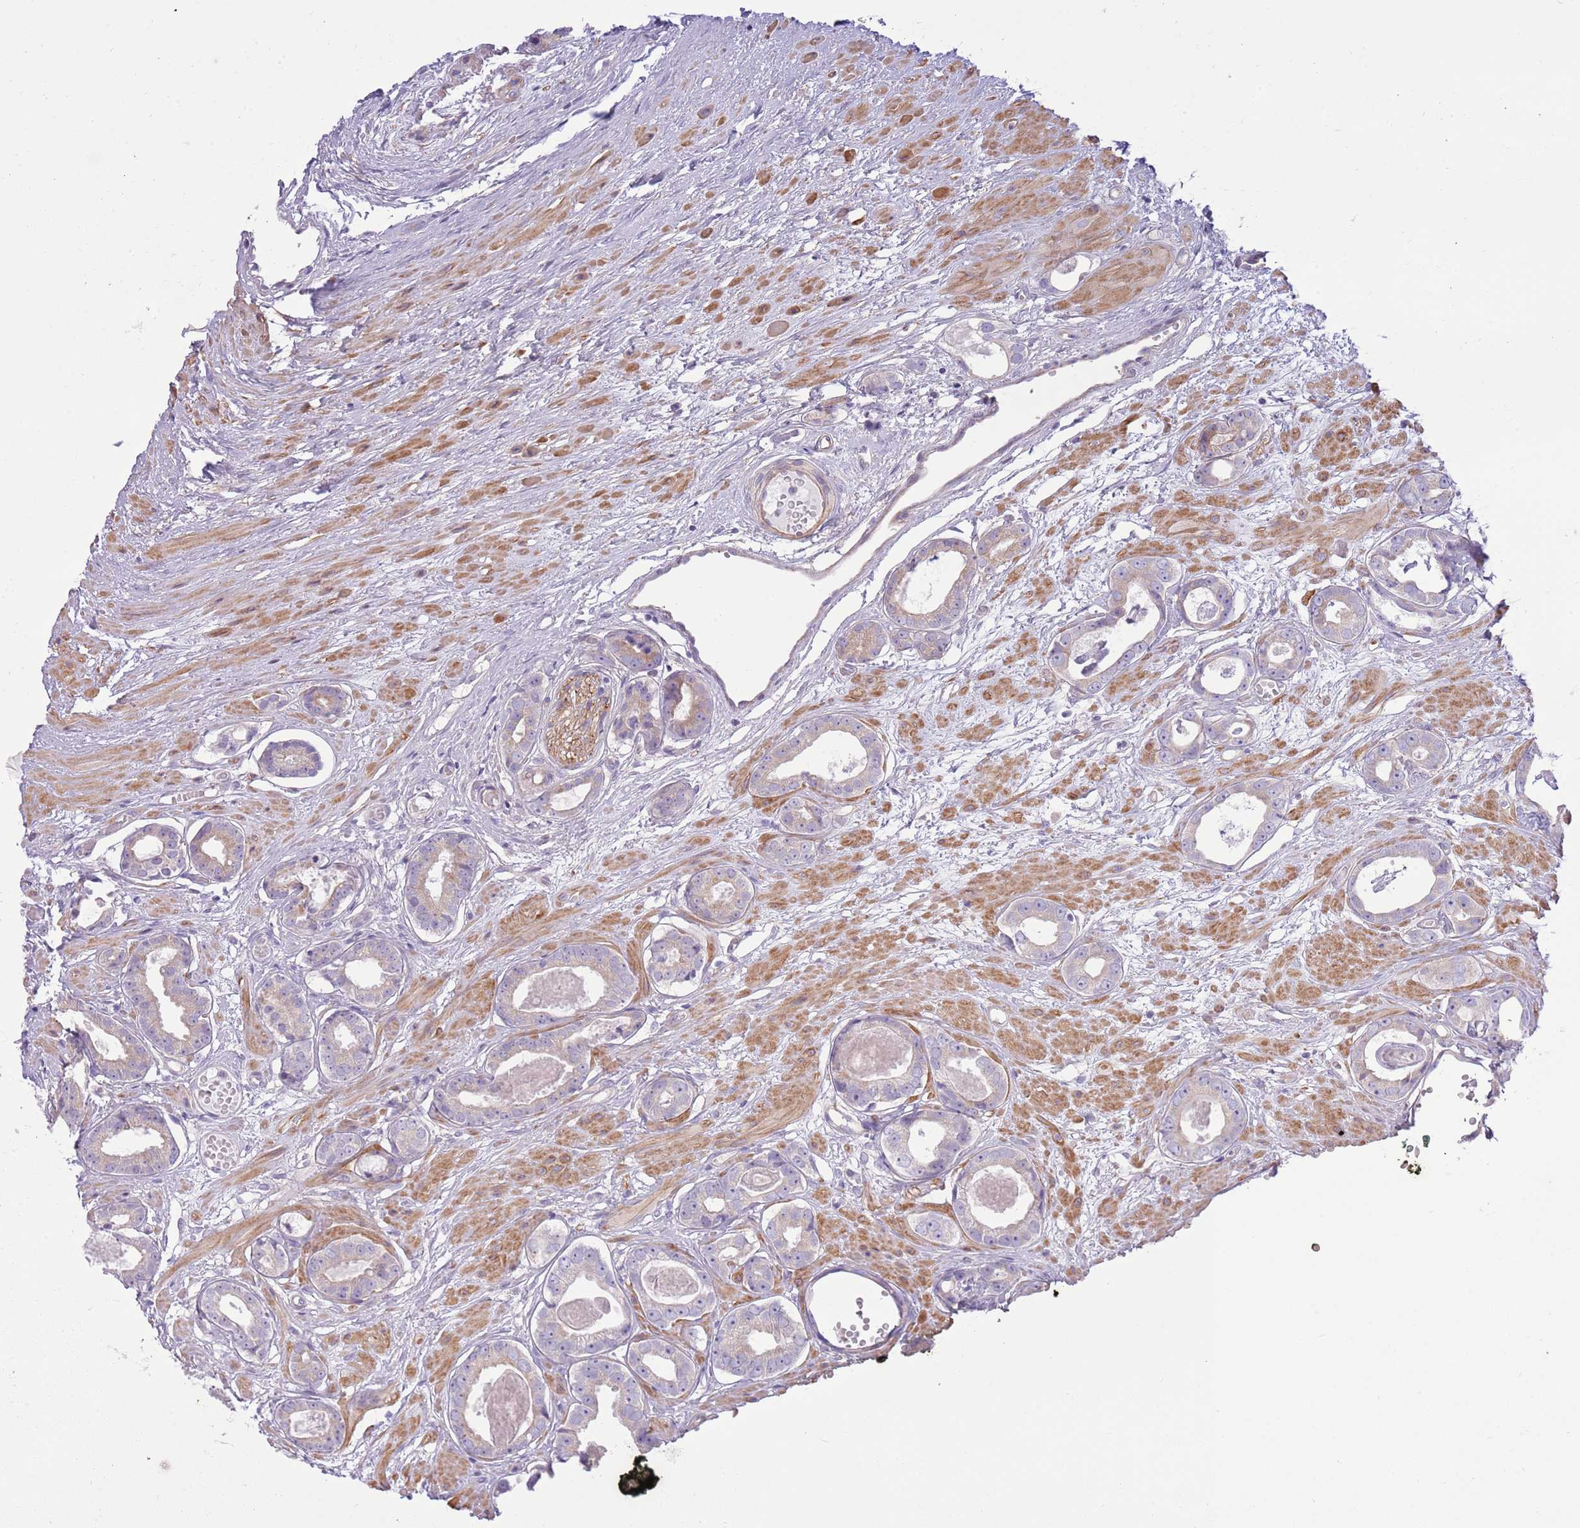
{"staining": {"intensity": "negative", "quantity": "none", "location": "none"}, "tissue": "prostate cancer", "cell_type": "Tumor cells", "image_type": "cancer", "snomed": [{"axis": "morphology", "description": "Adenocarcinoma, Low grade"}, {"axis": "topography", "description": "Prostate"}], "caption": "Tumor cells are negative for brown protein staining in prostate cancer (low-grade adenocarcinoma). (Immunohistochemistry (ihc), brightfield microscopy, high magnification).", "gene": "ZC4H2", "patient": {"sex": "male", "age": 64}}